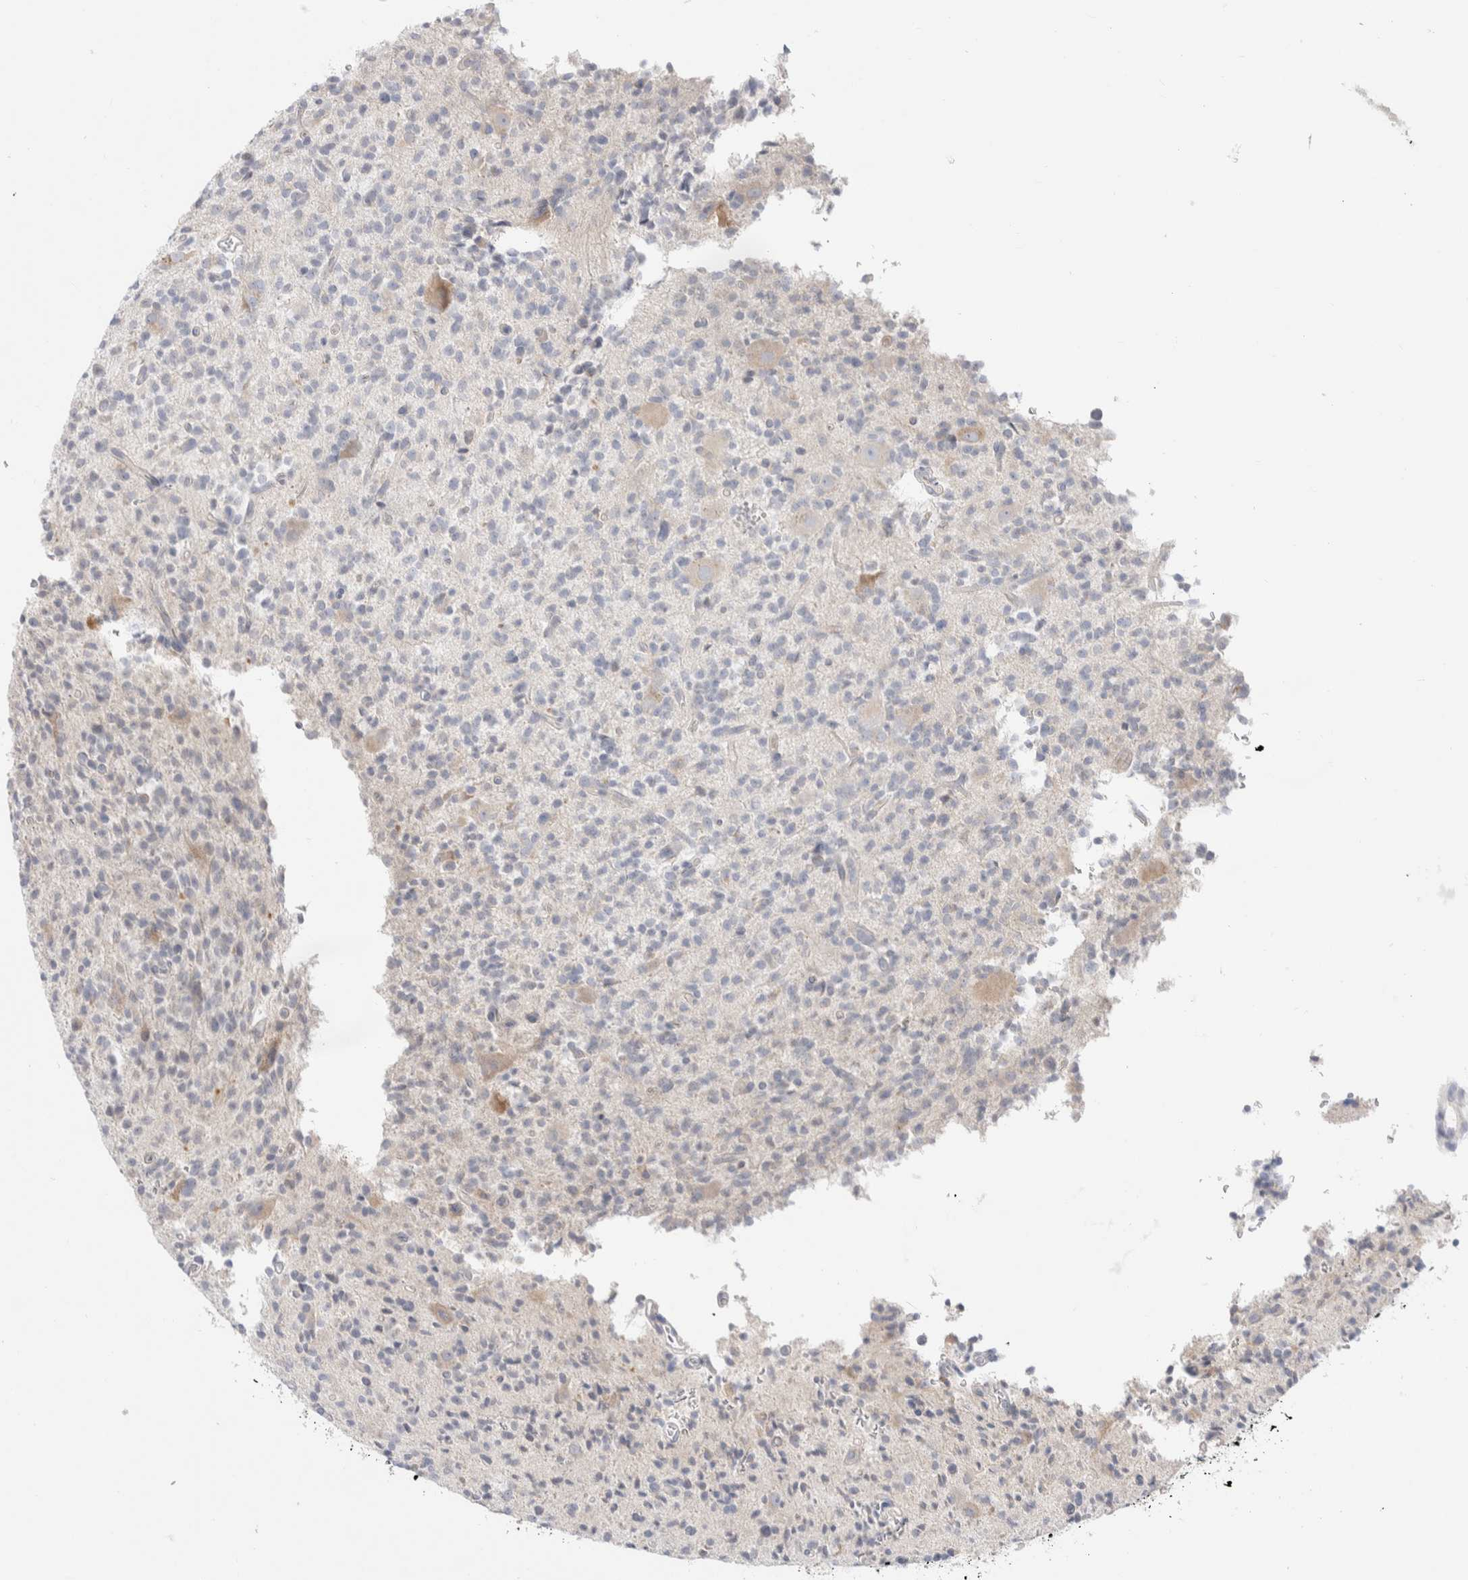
{"staining": {"intensity": "negative", "quantity": "none", "location": "none"}, "tissue": "glioma", "cell_type": "Tumor cells", "image_type": "cancer", "snomed": [{"axis": "morphology", "description": "Glioma, malignant, High grade"}, {"axis": "topography", "description": "Brain"}], "caption": "An IHC image of malignant glioma (high-grade) is shown. There is no staining in tumor cells of malignant glioma (high-grade).", "gene": "RUSF1", "patient": {"sex": "male", "age": 34}}